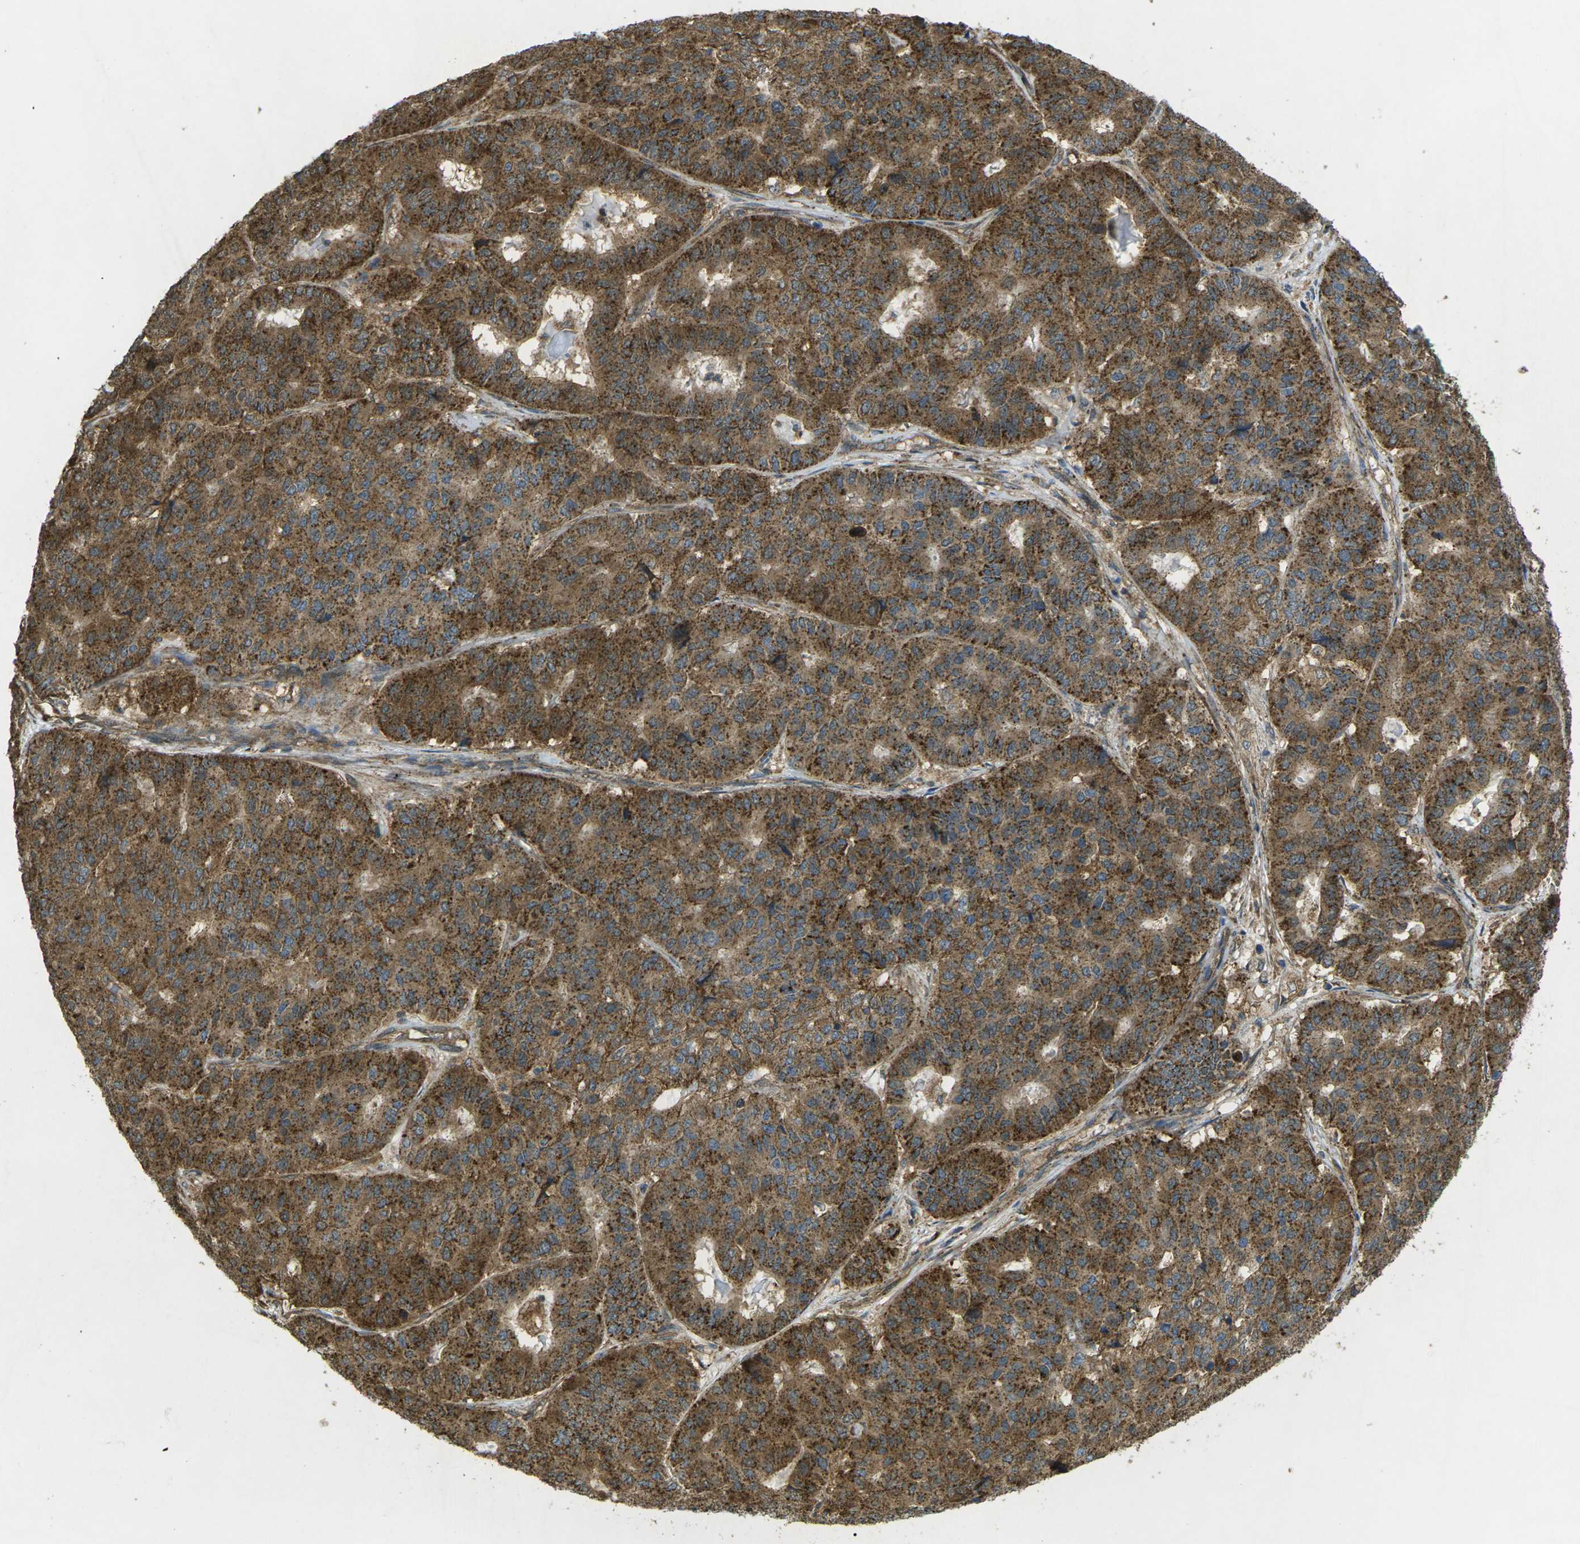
{"staining": {"intensity": "strong", "quantity": ">75%", "location": "cytoplasmic/membranous"}, "tissue": "pancreatic cancer", "cell_type": "Tumor cells", "image_type": "cancer", "snomed": [{"axis": "morphology", "description": "Adenocarcinoma, NOS"}, {"axis": "topography", "description": "Pancreas"}], "caption": "Pancreatic cancer (adenocarcinoma) stained with DAB immunohistochemistry (IHC) exhibits high levels of strong cytoplasmic/membranous positivity in about >75% of tumor cells.", "gene": "CHMP3", "patient": {"sex": "male", "age": 50}}